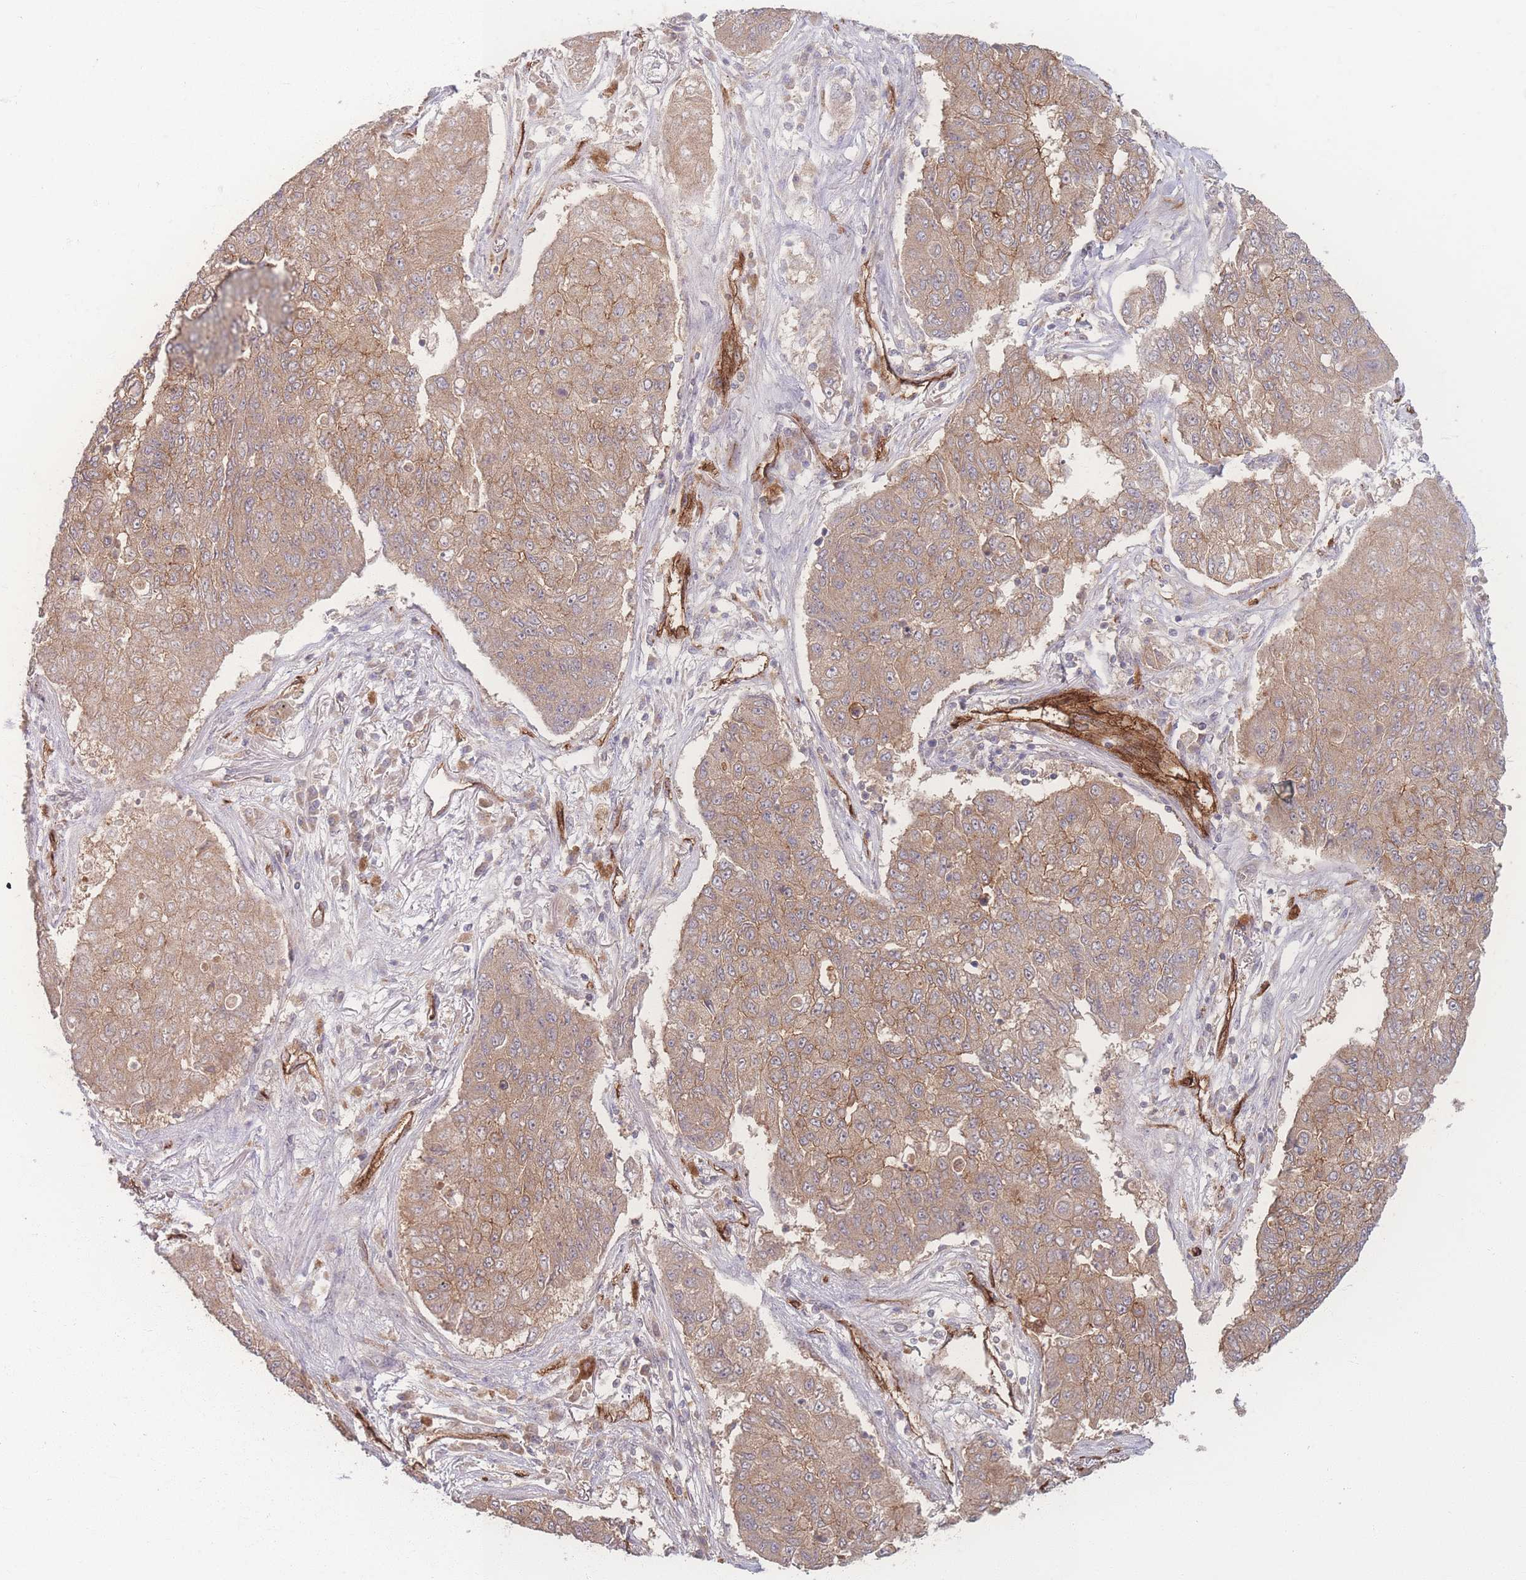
{"staining": {"intensity": "moderate", "quantity": ">75%", "location": "cytoplasmic/membranous"}, "tissue": "lung cancer", "cell_type": "Tumor cells", "image_type": "cancer", "snomed": [{"axis": "morphology", "description": "Squamous cell carcinoma, NOS"}, {"axis": "topography", "description": "Lung"}], "caption": "Lung squamous cell carcinoma tissue shows moderate cytoplasmic/membranous positivity in approximately >75% of tumor cells The protein of interest is stained brown, and the nuclei are stained in blue (DAB (3,3'-diaminobenzidine) IHC with brightfield microscopy, high magnification).", "gene": "INSR", "patient": {"sex": "male", "age": 74}}